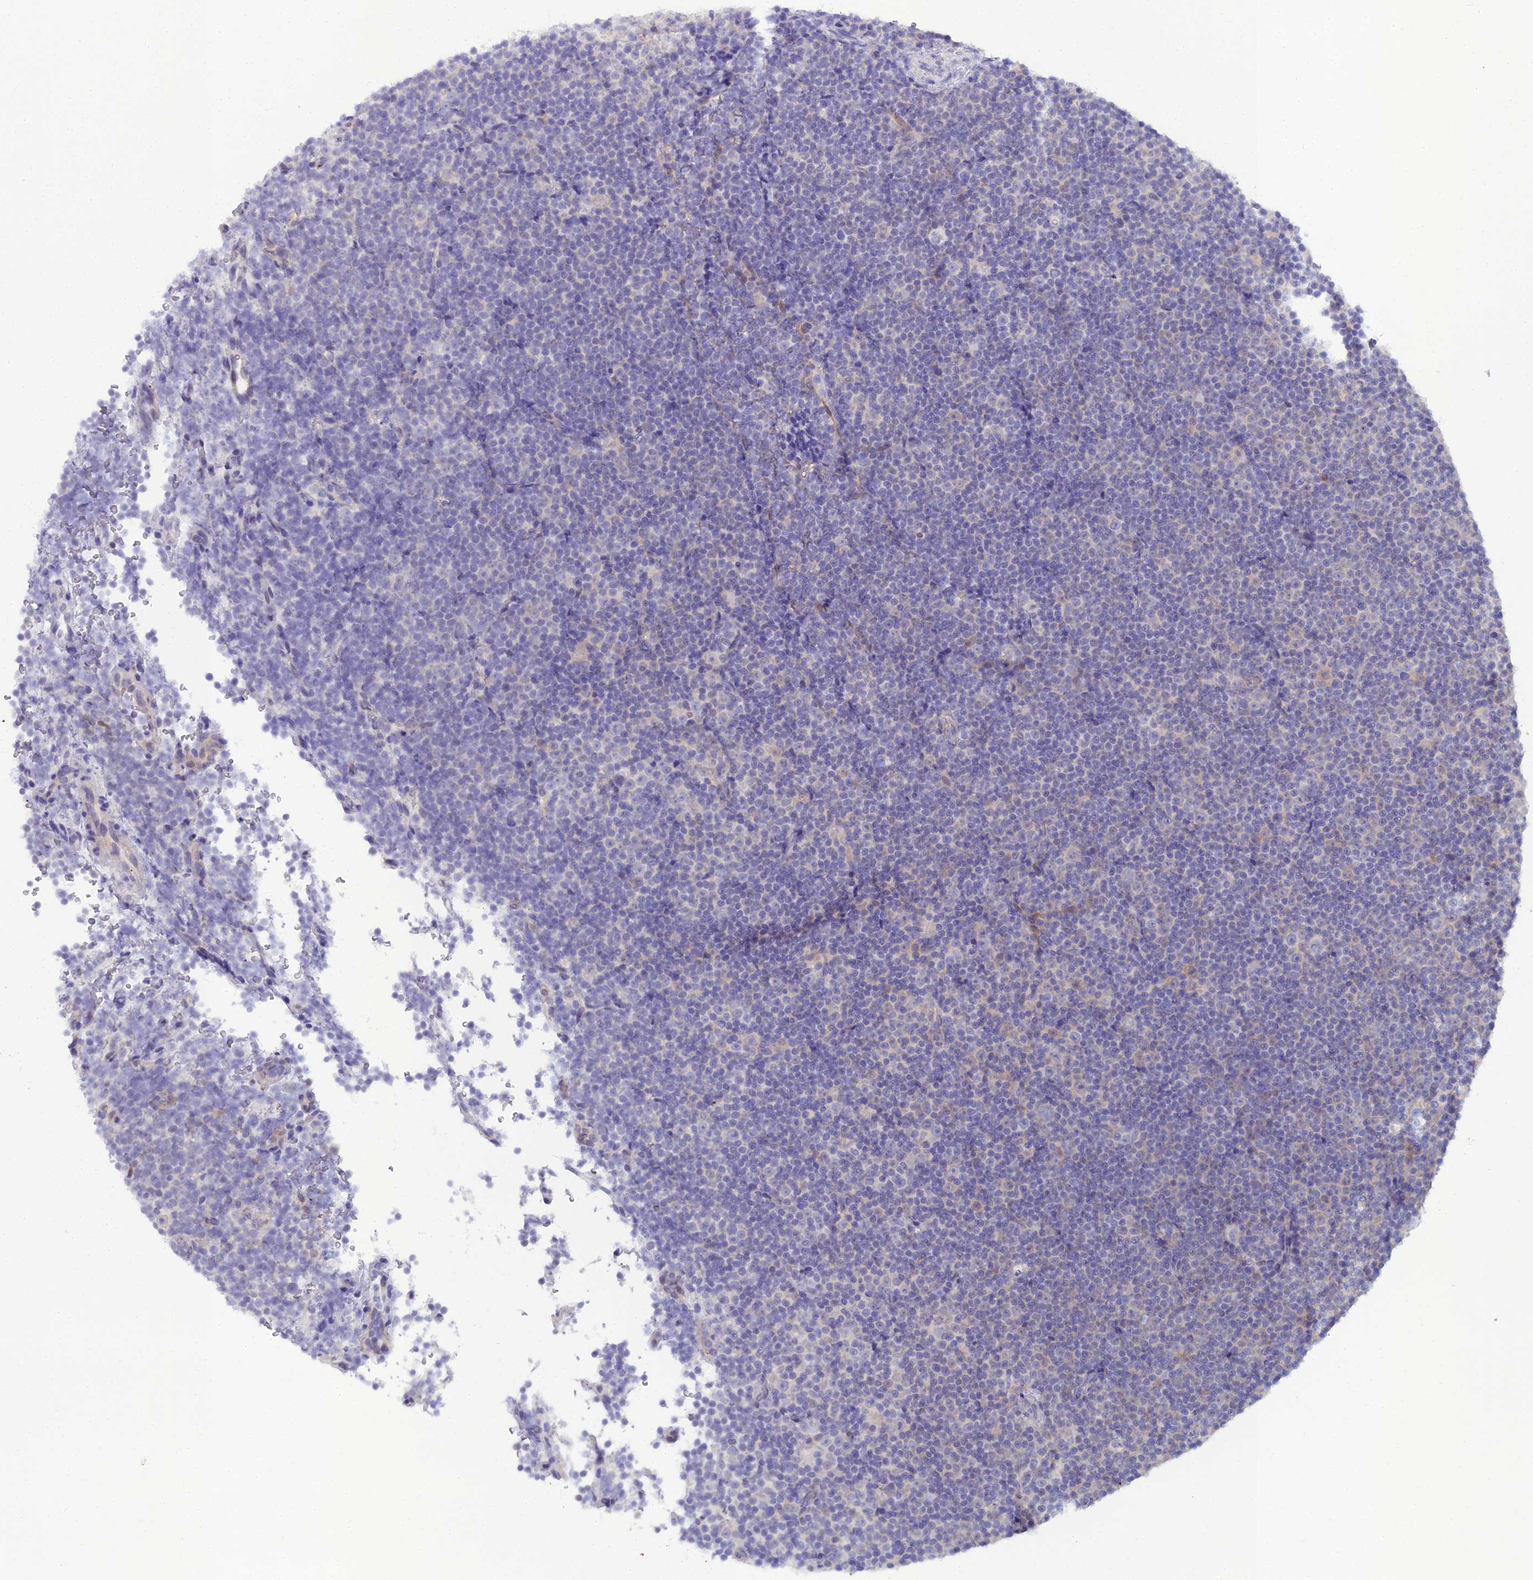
{"staining": {"intensity": "negative", "quantity": "none", "location": "none"}, "tissue": "lymphoma", "cell_type": "Tumor cells", "image_type": "cancer", "snomed": [{"axis": "morphology", "description": "Malignant lymphoma, non-Hodgkin's type, Low grade"}, {"axis": "topography", "description": "Lymph node"}], "caption": "This photomicrograph is of low-grade malignant lymphoma, non-Hodgkin's type stained with IHC to label a protein in brown with the nuclei are counter-stained blue. There is no expression in tumor cells. (Immunohistochemistry, brightfield microscopy, high magnification).", "gene": "GNPNAT1", "patient": {"sex": "female", "age": 67}}